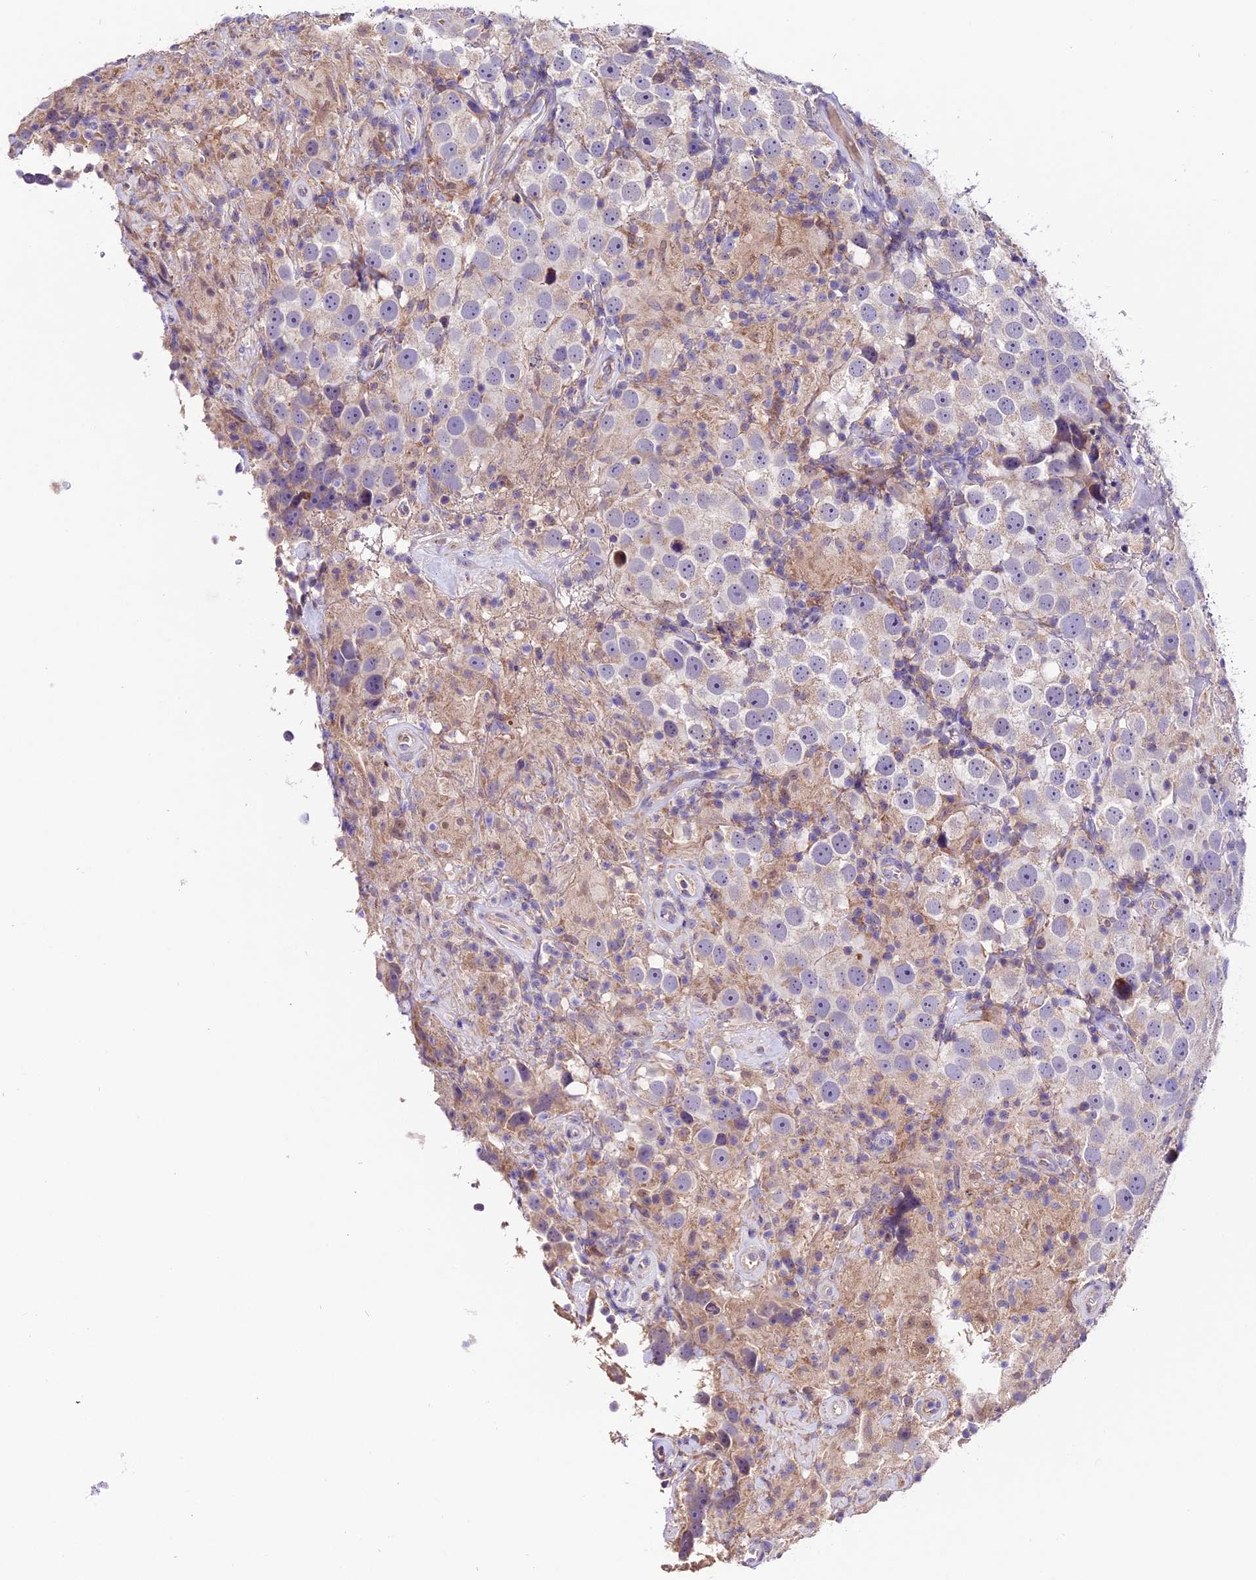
{"staining": {"intensity": "negative", "quantity": "none", "location": "none"}, "tissue": "testis cancer", "cell_type": "Tumor cells", "image_type": "cancer", "snomed": [{"axis": "morphology", "description": "Seminoma, NOS"}, {"axis": "topography", "description": "Testis"}], "caption": "High magnification brightfield microscopy of testis cancer (seminoma) stained with DAB (brown) and counterstained with hematoxylin (blue): tumor cells show no significant positivity. Brightfield microscopy of immunohistochemistry (IHC) stained with DAB (brown) and hematoxylin (blue), captured at high magnification.", "gene": "DDX28", "patient": {"sex": "male", "age": 49}}